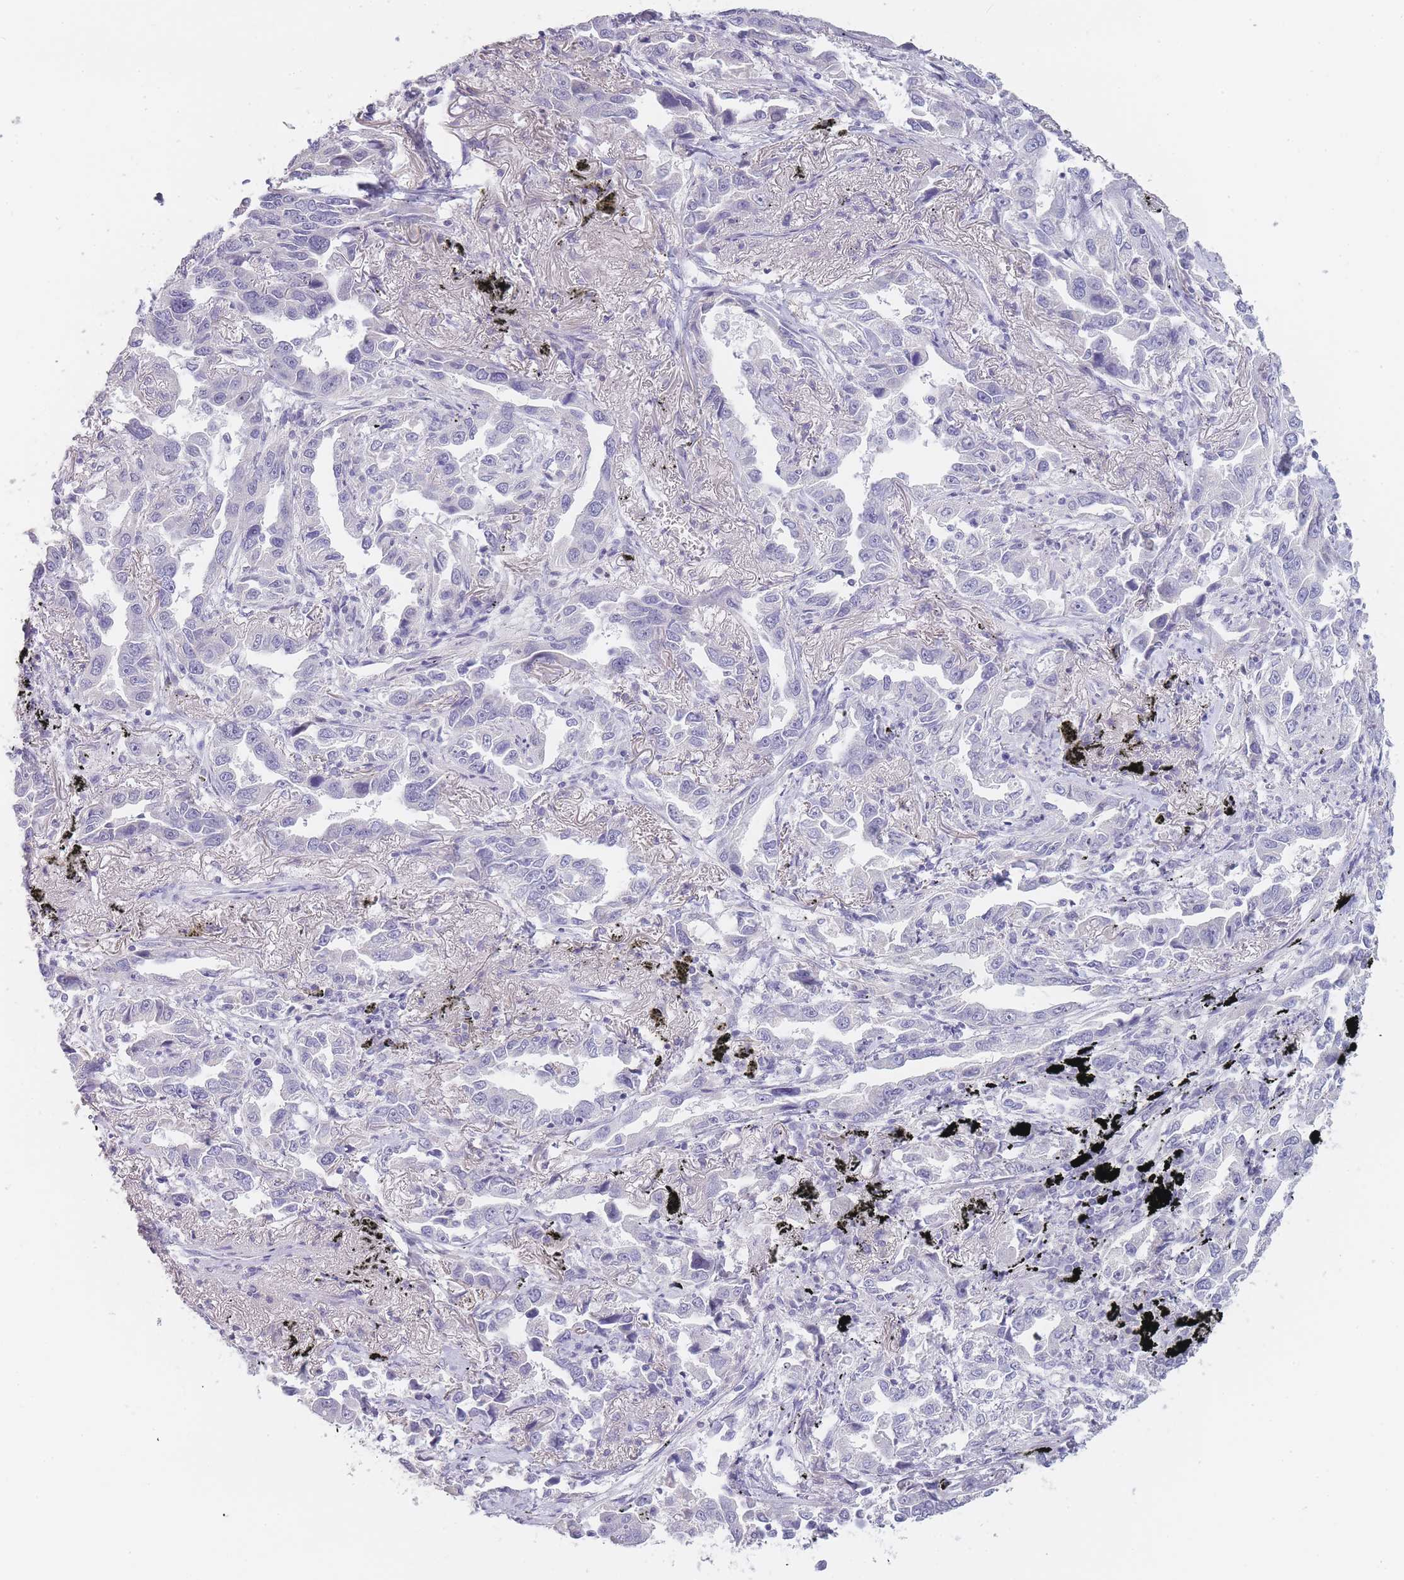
{"staining": {"intensity": "negative", "quantity": "none", "location": "none"}, "tissue": "lung cancer", "cell_type": "Tumor cells", "image_type": "cancer", "snomed": [{"axis": "morphology", "description": "Adenocarcinoma, NOS"}, {"axis": "topography", "description": "Lung"}], "caption": "Lung adenocarcinoma was stained to show a protein in brown. There is no significant positivity in tumor cells. (Stains: DAB immunohistochemistry (IHC) with hematoxylin counter stain, Microscopy: brightfield microscopy at high magnification).", "gene": "INS", "patient": {"sex": "male", "age": 67}}